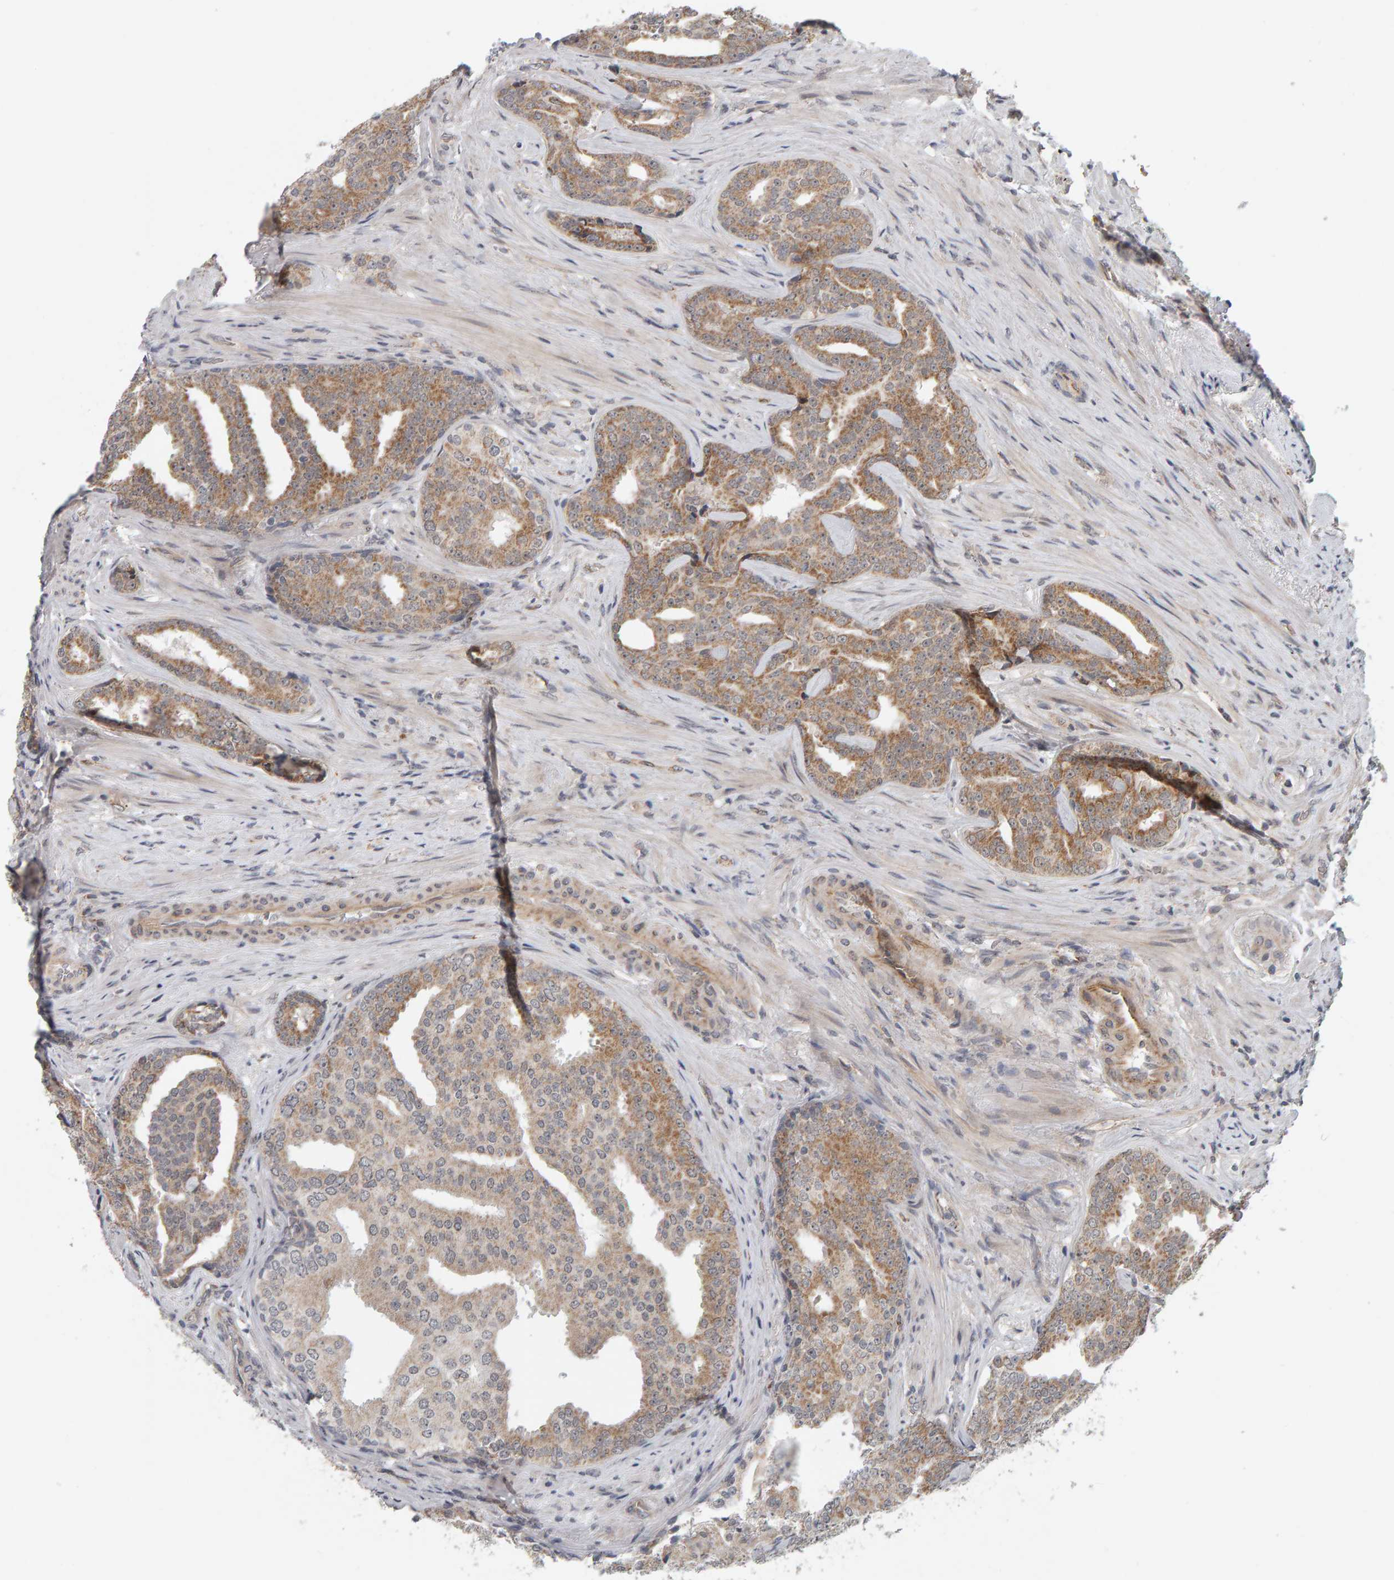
{"staining": {"intensity": "moderate", "quantity": ">75%", "location": "cytoplasmic/membranous,nuclear"}, "tissue": "prostate cancer", "cell_type": "Tumor cells", "image_type": "cancer", "snomed": [{"axis": "morphology", "description": "Adenocarcinoma, High grade"}, {"axis": "topography", "description": "Prostate"}], "caption": "DAB (3,3'-diaminobenzidine) immunohistochemical staining of prostate adenocarcinoma (high-grade) displays moderate cytoplasmic/membranous and nuclear protein positivity in approximately >75% of tumor cells.", "gene": "DAP3", "patient": {"sex": "male", "age": 71}}